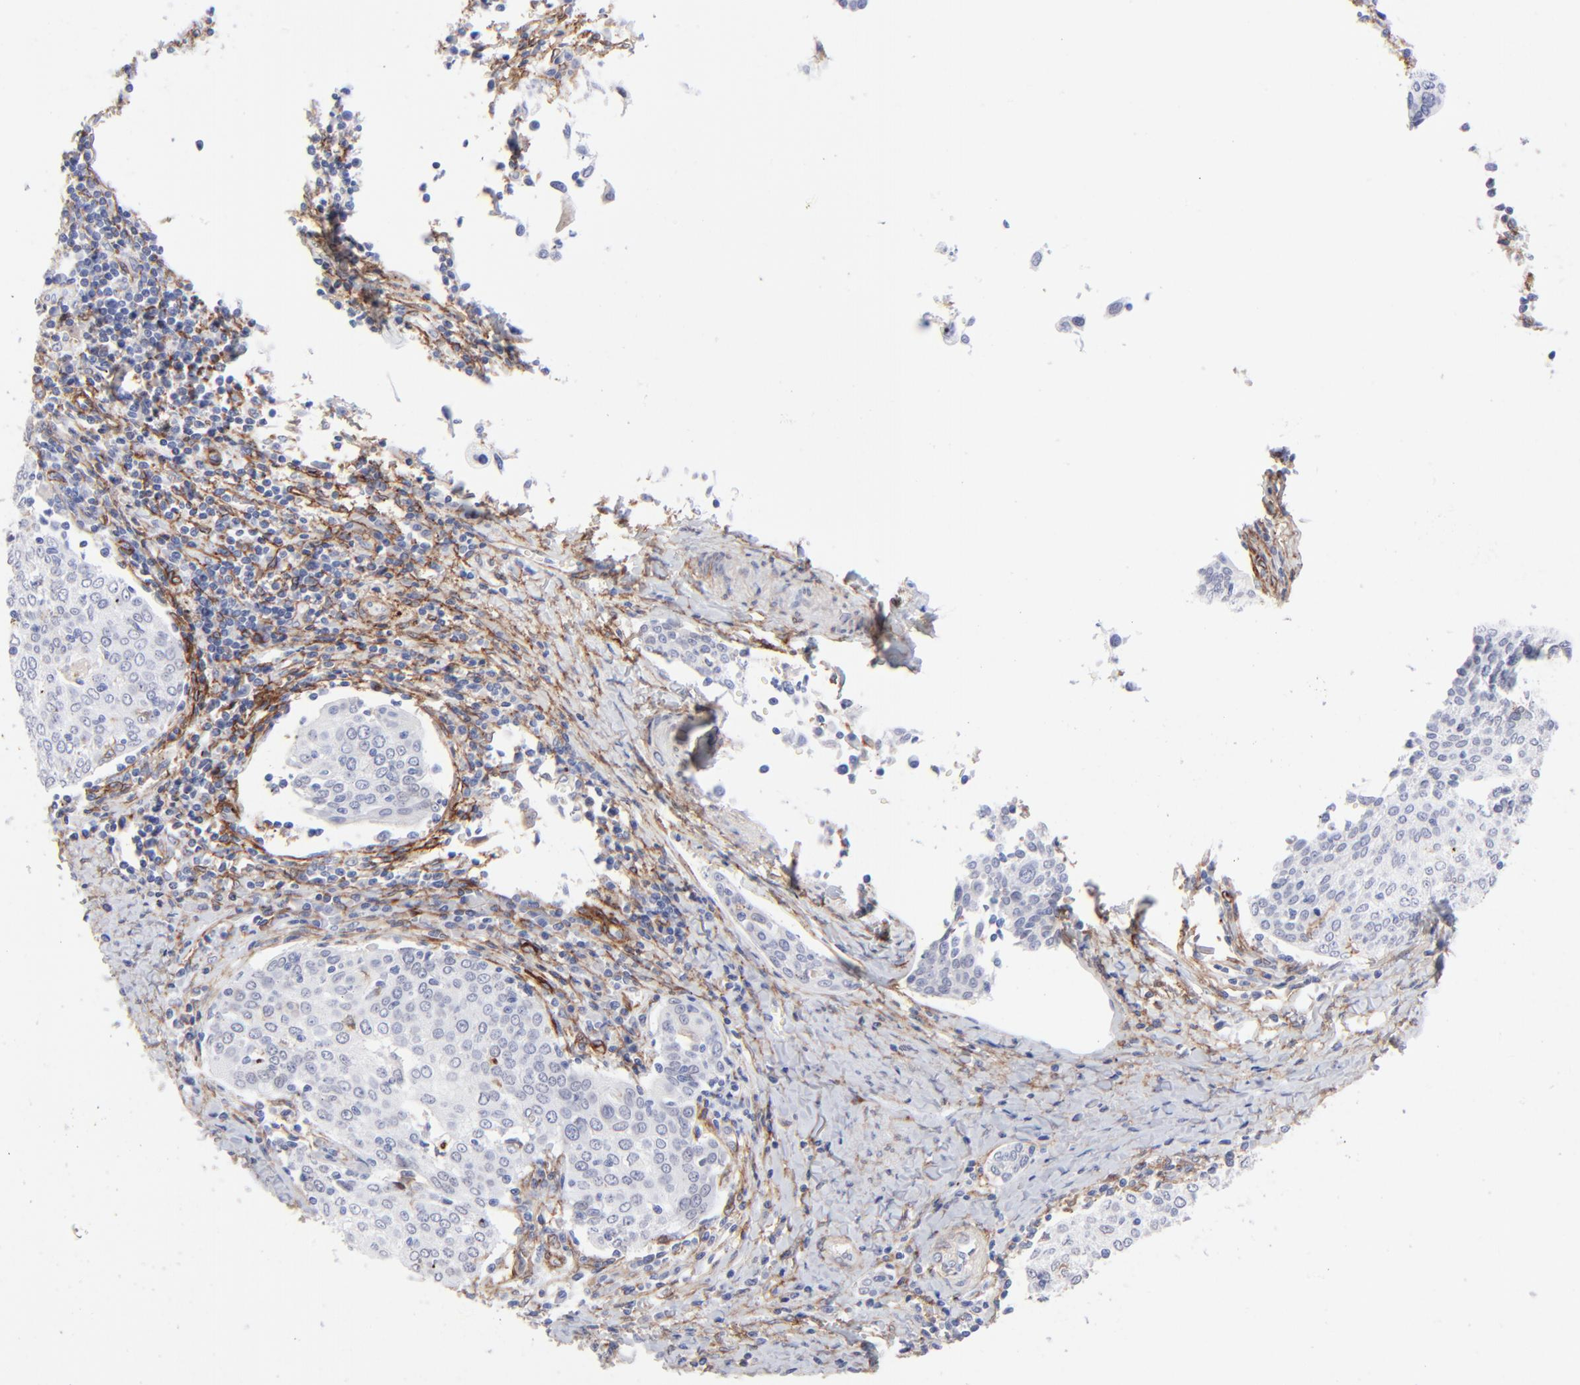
{"staining": {"intensity": "negative", "quantity": "none", "location": "none"}, "tissue": "cervical cancer", "cell_type": "Tumor cells", "image_type": "cancer", "snomed": [{"axis": "morphology", "description": "Squamous cell carcinoma, NOS"}, {"axis": "topography", "description": "Cervix"}], "caption": "Photomicrograph shows no protein expression in tumor cells of cervical squamous cell carcinoma tissue.", "gene": "PDGFRB", "patient": {"sex": "female", "age": 40}}